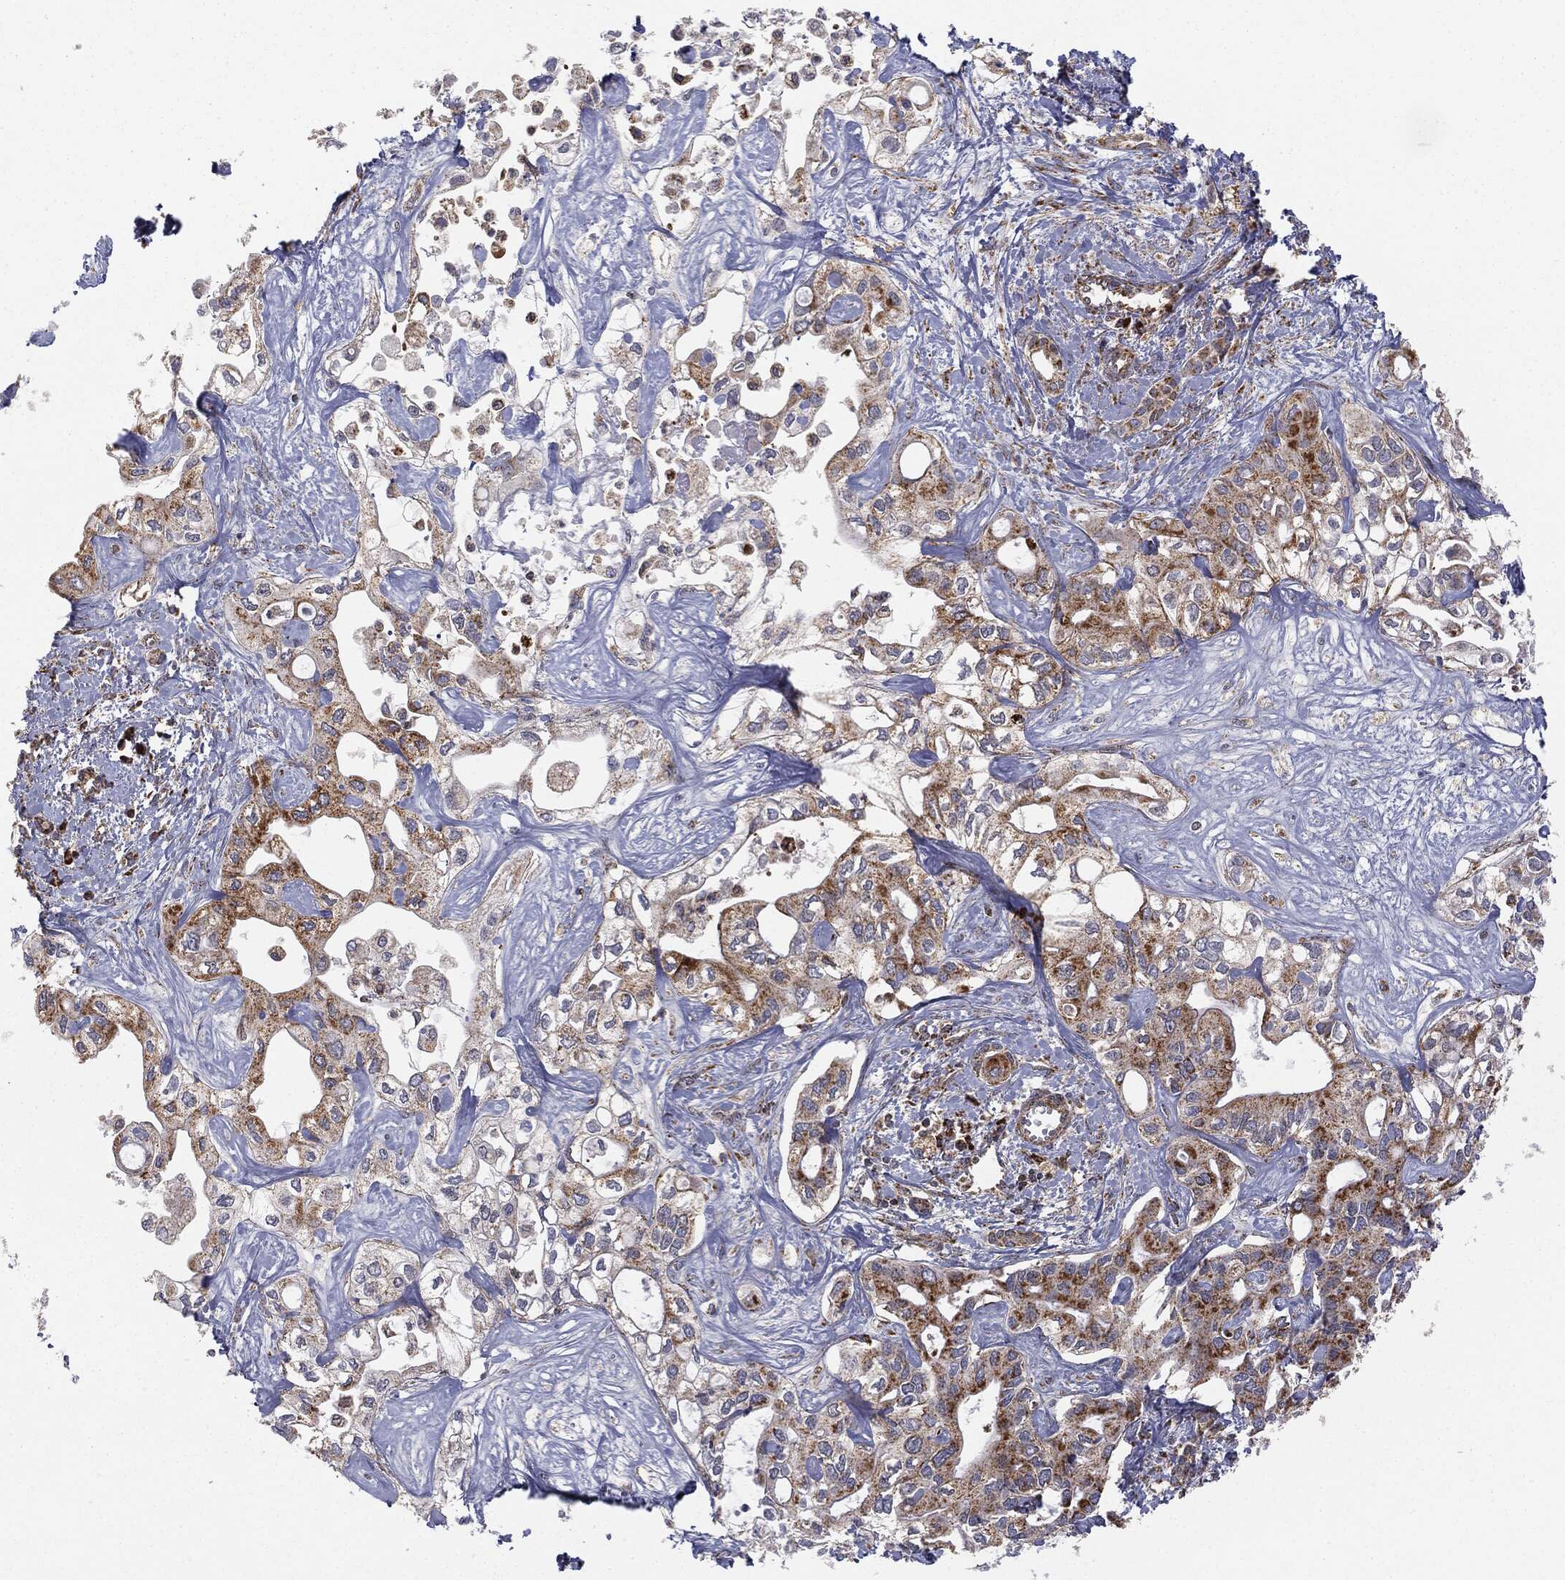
{"staining": {"intensity": "moderate", "quantity": "25%-75%", "location": "cytoplasmic/membranous"}, "tissue": "liver cancer", "cell_type": "Tumor cells", "image_type": "cancer", "snomed": [{"axis": "morphology", "description": "Cholangiocarcinoma"}, {"axis": "topography", "description": "Liver"}], "caption": "About 25%-75% of tumor cells in cholangiocarcinoma (liver) reveal moderate cytoplasmic/membranous protein expression as visualized by brown immunohistochemical staining.", "gene": "MTOR", "patient": {"sex": "female", "age": 64}}